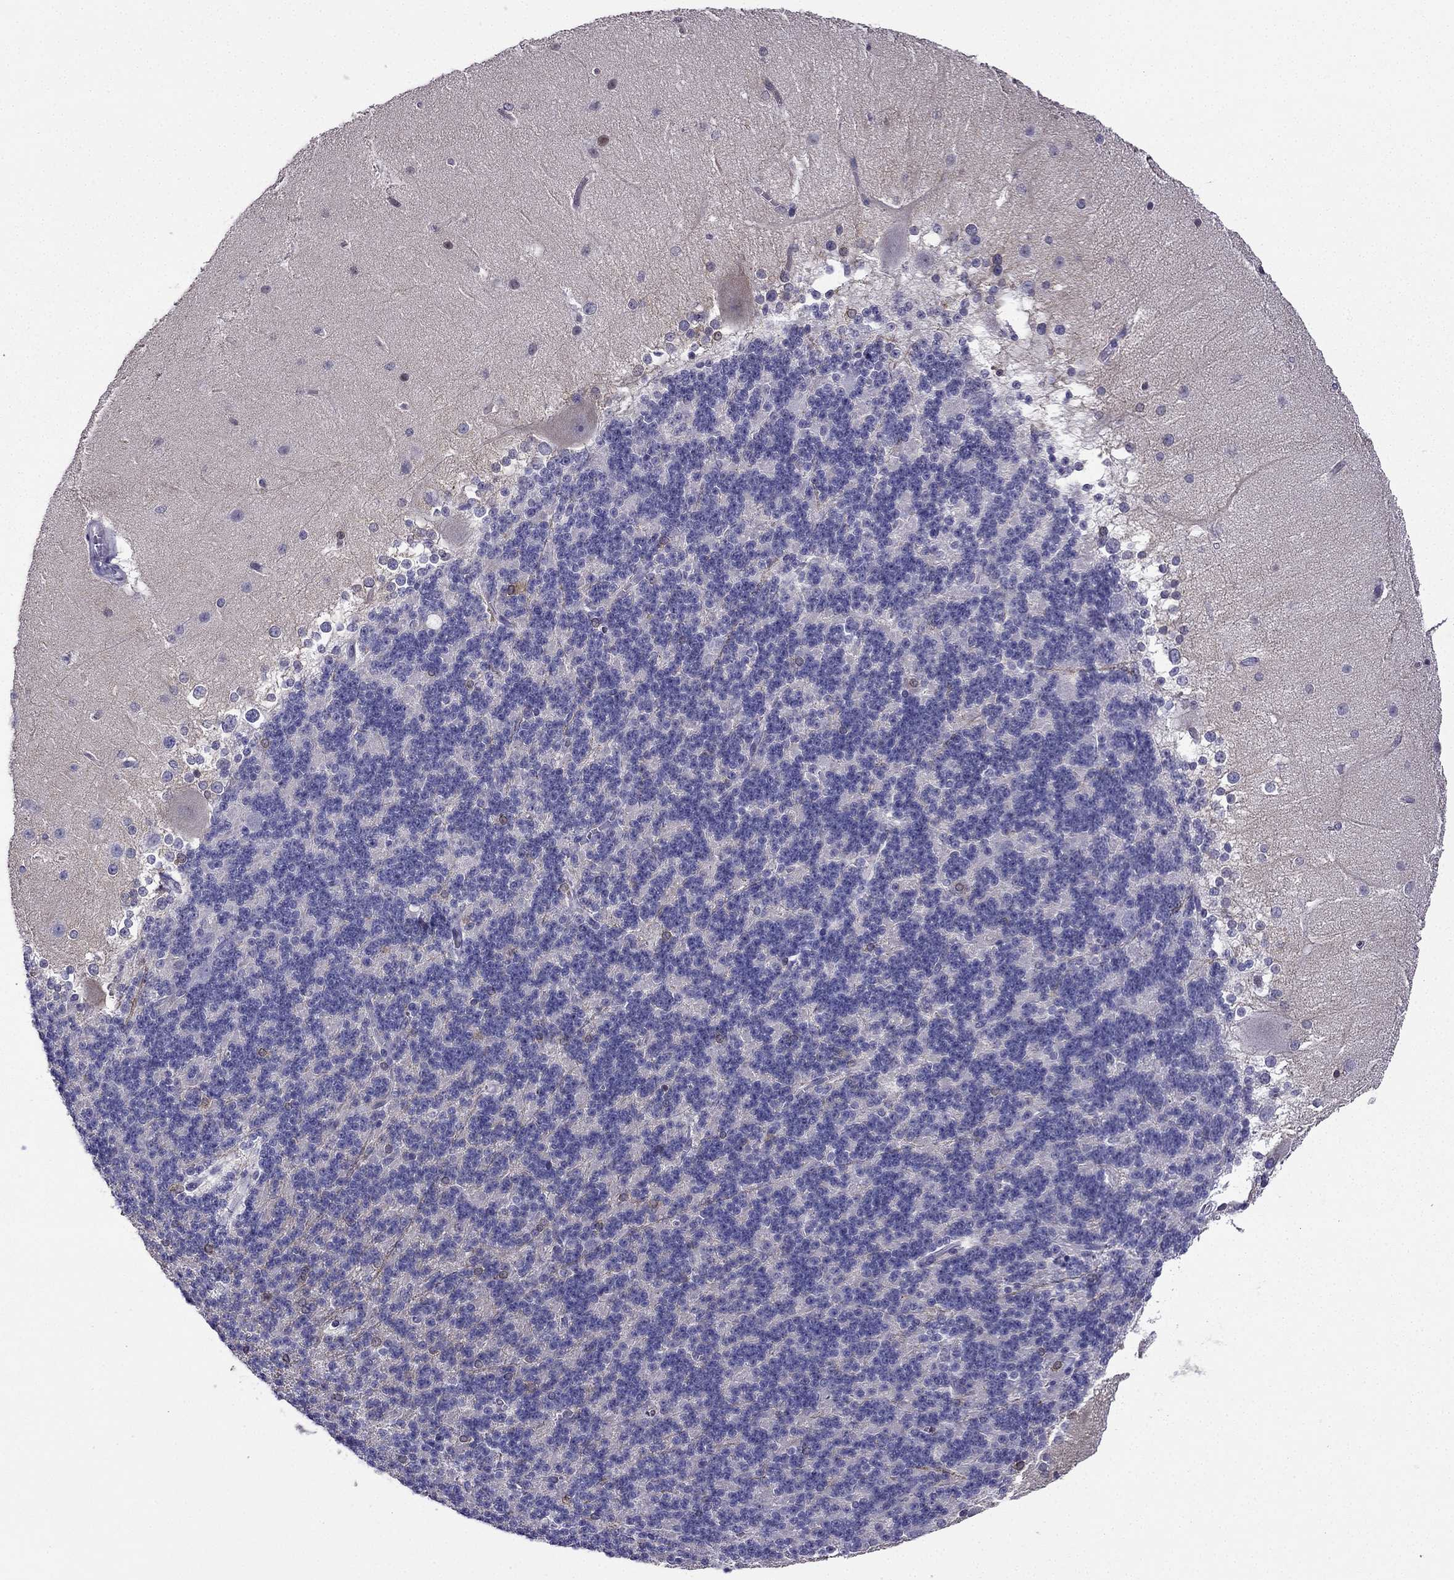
{"staining": {"intensity": "negative", "quantity": "none", "location": "none"}, "tissue": "cerebellum", "cell_type": "Cells in granular layer", "image_type": "normal", "snomed": [{"axis": "morphology", "description": "Normal tissue, NOS"}, {"axis": "topography", "description": "Cerebellum"}], "caption": "The image reveals no significant expression in cells in granular layer of cerebellum. (Brightfield microscopy of DAB IHC at high magnification).", "gene": "KCNJ10", "patient": {"sex": "female", "age": 19}}